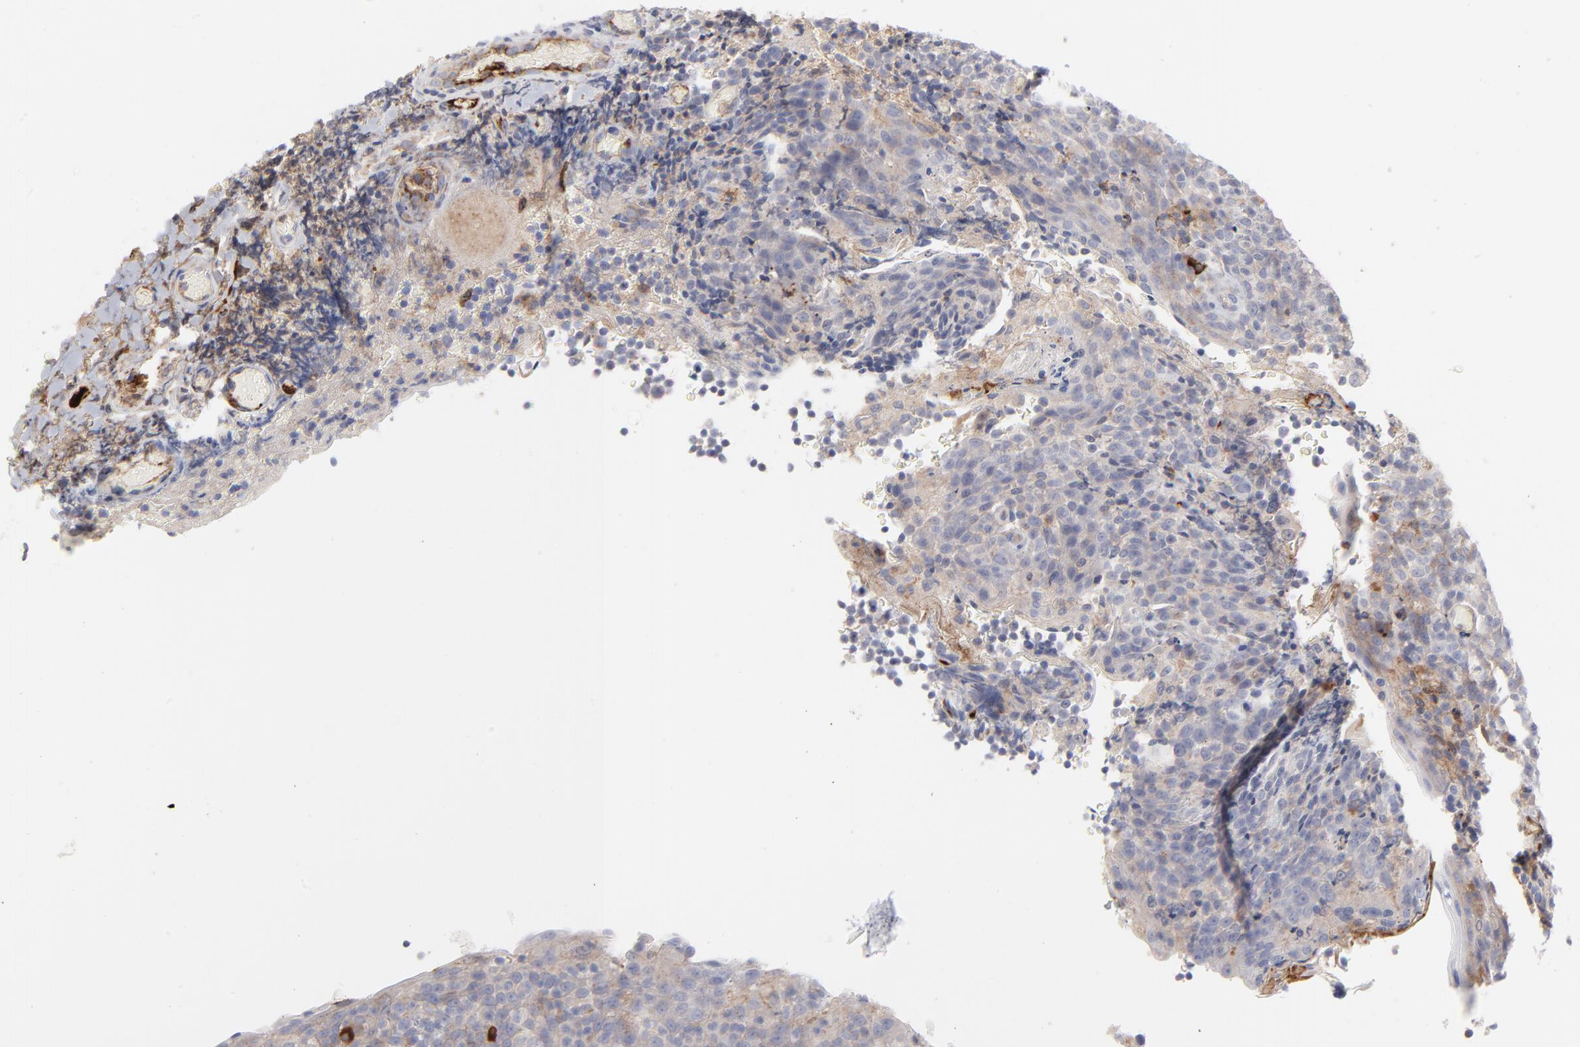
{"staining": {"intensity": "negative", "quantity": "none", "location": "none"}, "tissue": "tonsil", "cell_type": "Germinal center cells", "image_type": "normal", "snomed": [{"axis": "morphology", "description": "Normal tissue, NOS"}, {"axis": "topography", "description": "Tonsil"}], "caption": "Immunohistochemical staining of unremarkable human tonsil demonstrates no significant expression in germinal center cells. (DAB immunohistochemistry, high magnification).", "gene": "CCR3", "patient": {"sex": "male", "age": 17}}